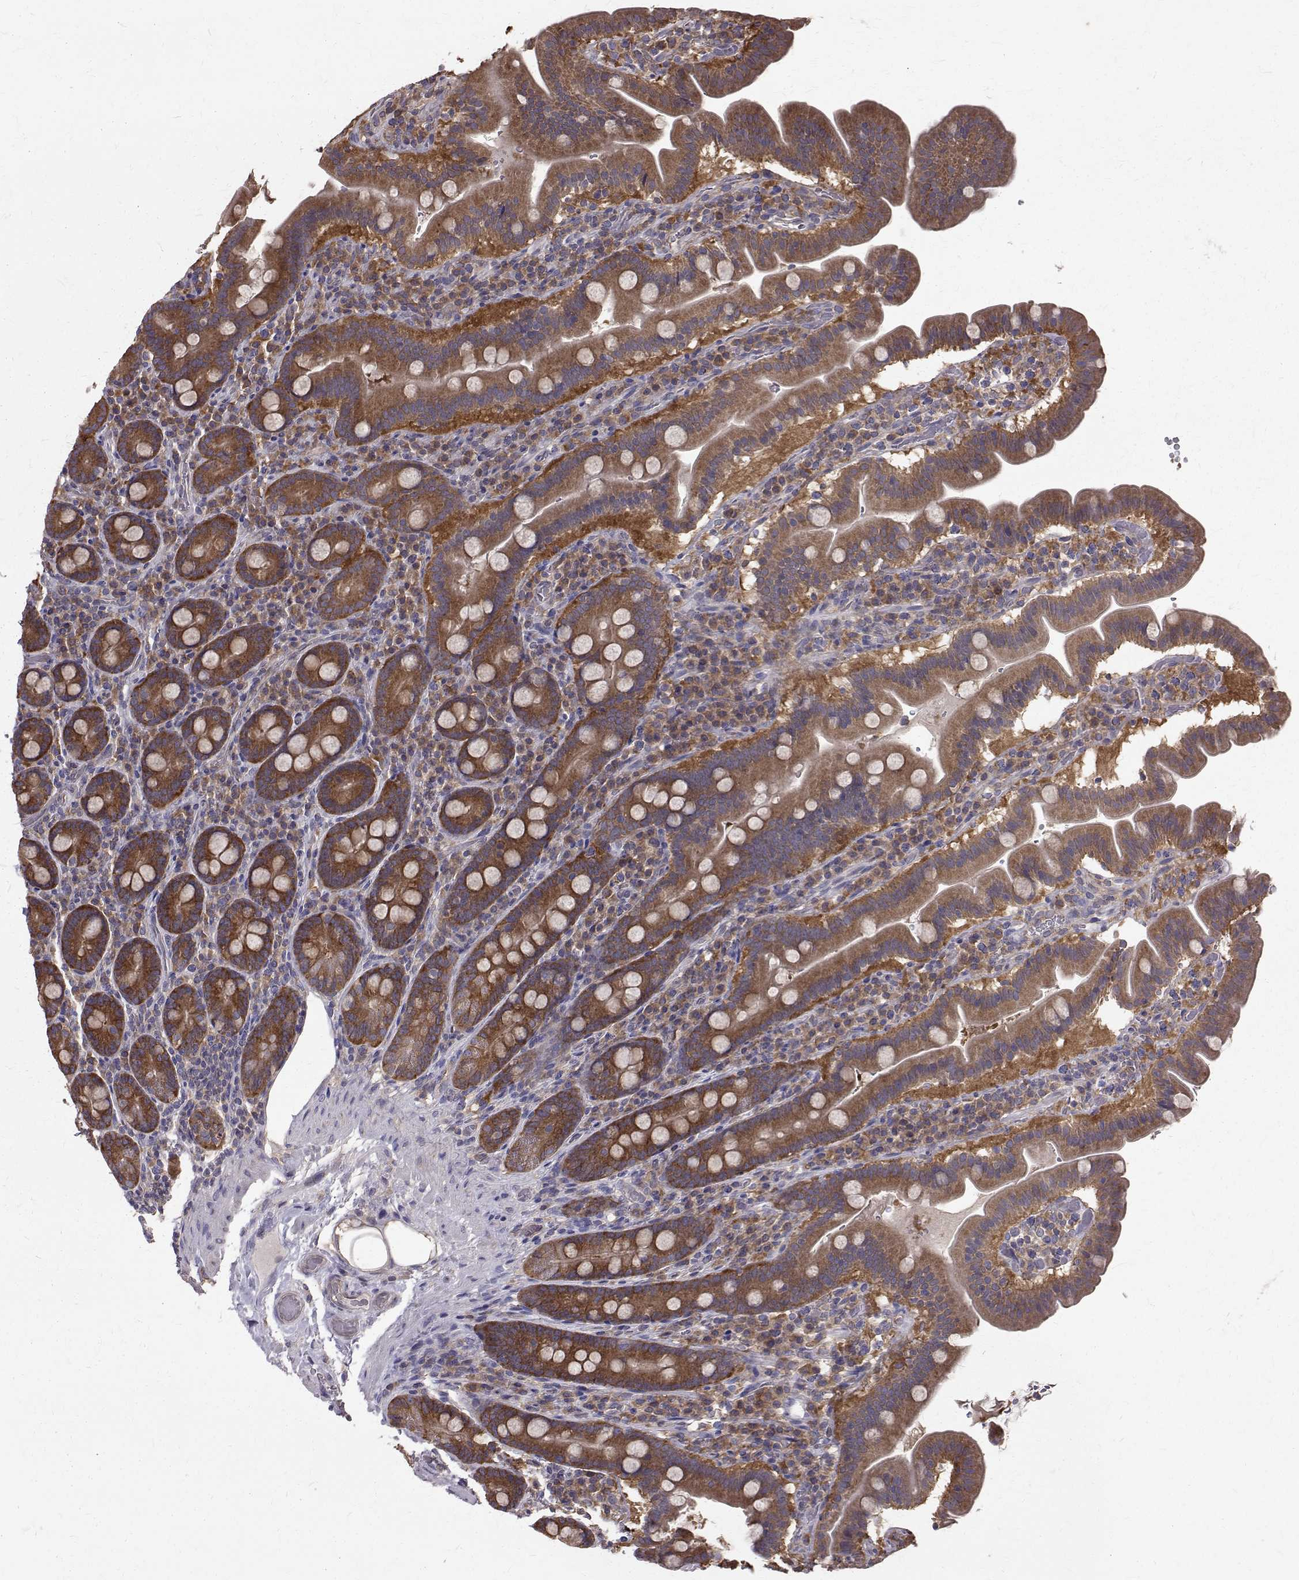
{"staining": {"intensity": "moderate", "quantity": ">75%", "location": "cytoplasmic/membranous"}, "tissue": "small intestine", "cell_type": "Glandular cells", "image_type": "normal", "snomed": [{"axis": "morphology", "description": "Normal tissue, NOS"}, {"axis": "topography", "description": "Small intestine"}], "caption": "This is an image of immunohistochemistry staining of normal small intestine, which shows moderate staining in the cytoplasmic/membranous of glandular cells.", "gene": "FARSB", "patient": {"sex": "male", "age": 26}}